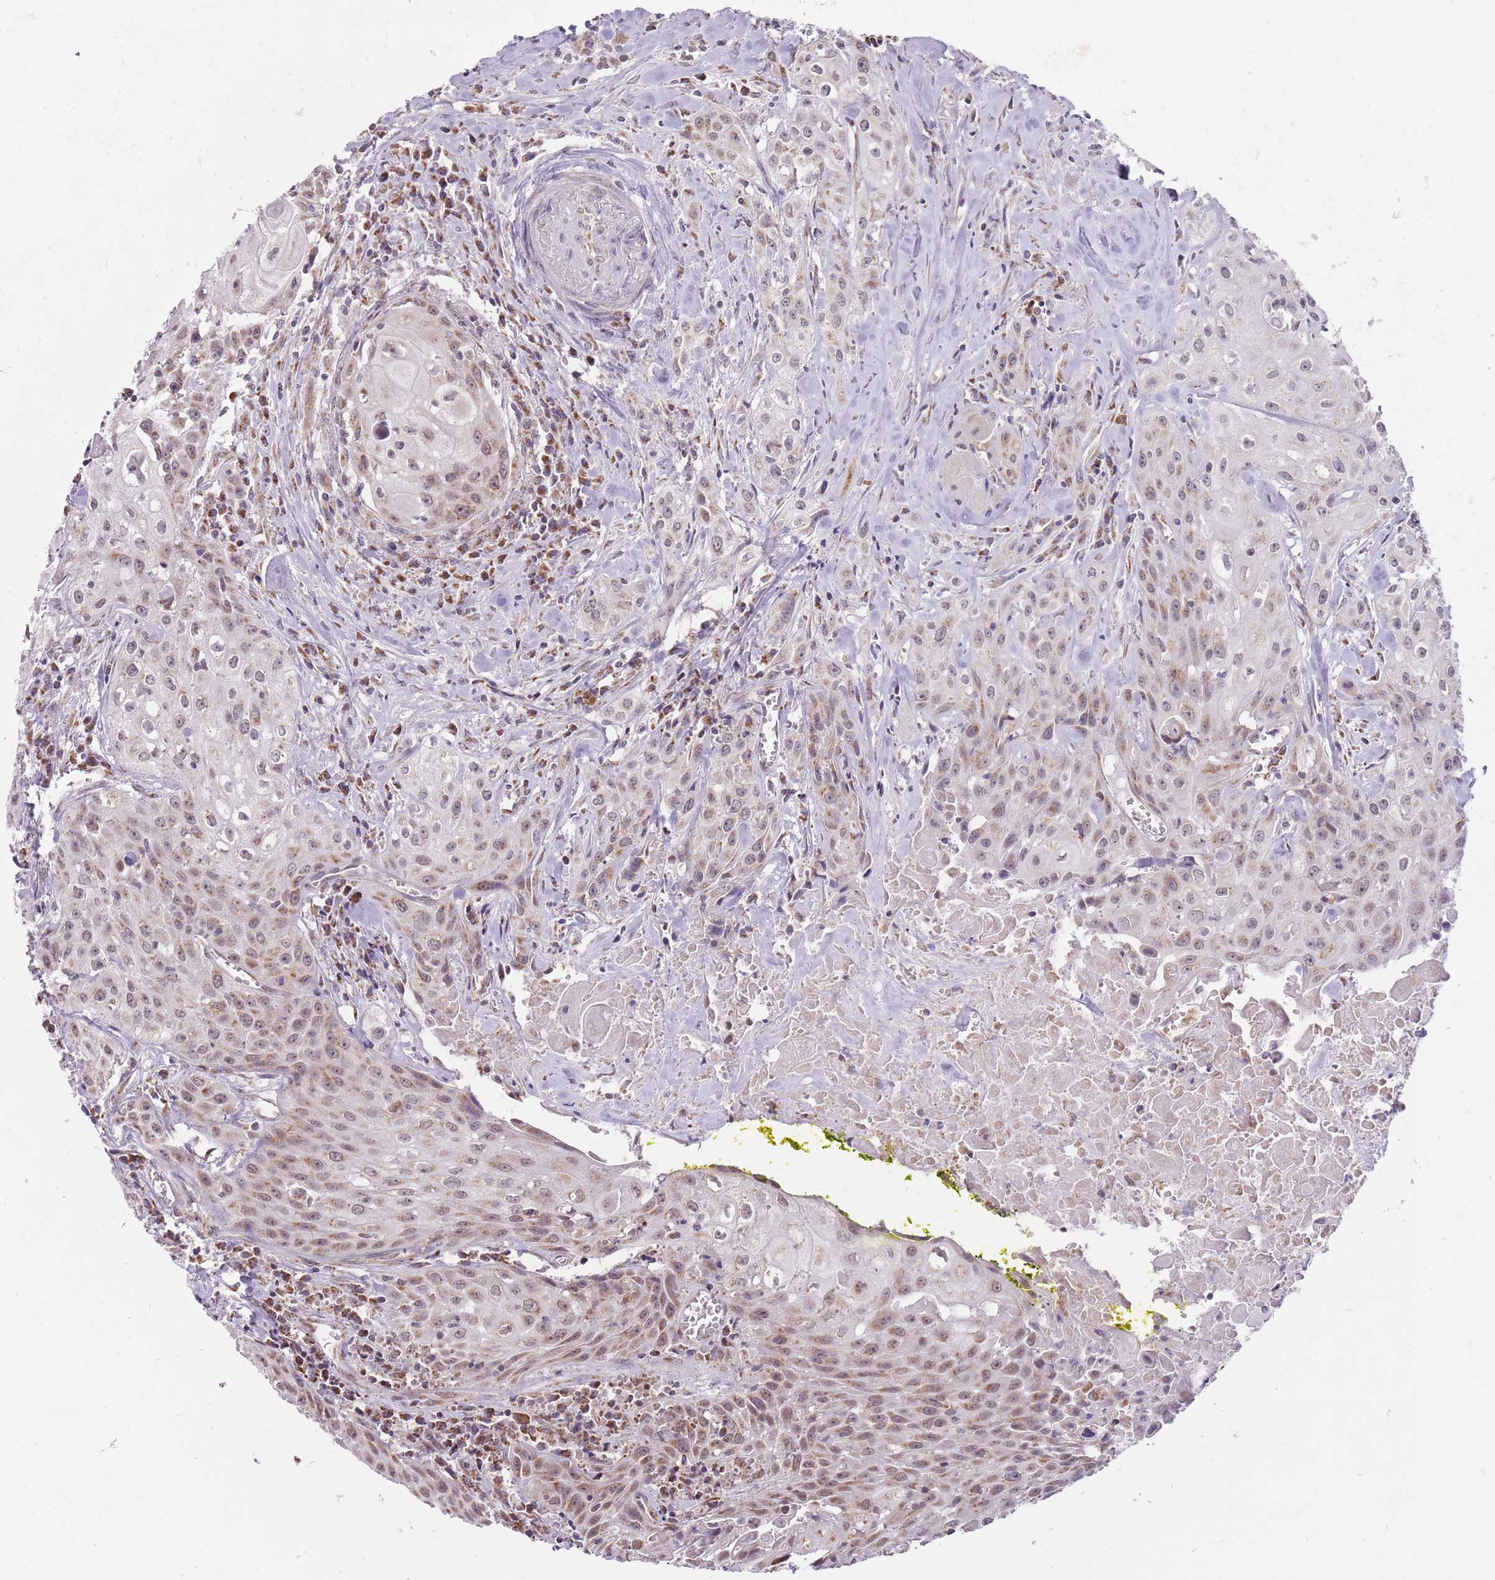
{"staining": {"intensity": "moderate", "quantity": "25%-75%", "location": "cytoplasmic/membranous"}, "tissue": "head and neck cancer", "cell_type": "Tumor cells", "image_type": "cancer", "snomed": [{"axis": "morphology", "description": "Squamous cell carcinoma, NOS"}, {"axis": "topography", "description": "Oral tissue"}, {"axis": "topography", "description": "Head-Neck"}], "caption": "The micrograph exhibits staining of head and neck cancer (squamous cell carcinoma), revealing moderate cytoplasmic/membranous protein positivity (brown color) within tumor cells.", "gene": "NELL1", "patient": {"sex": "female", "age": 82}}